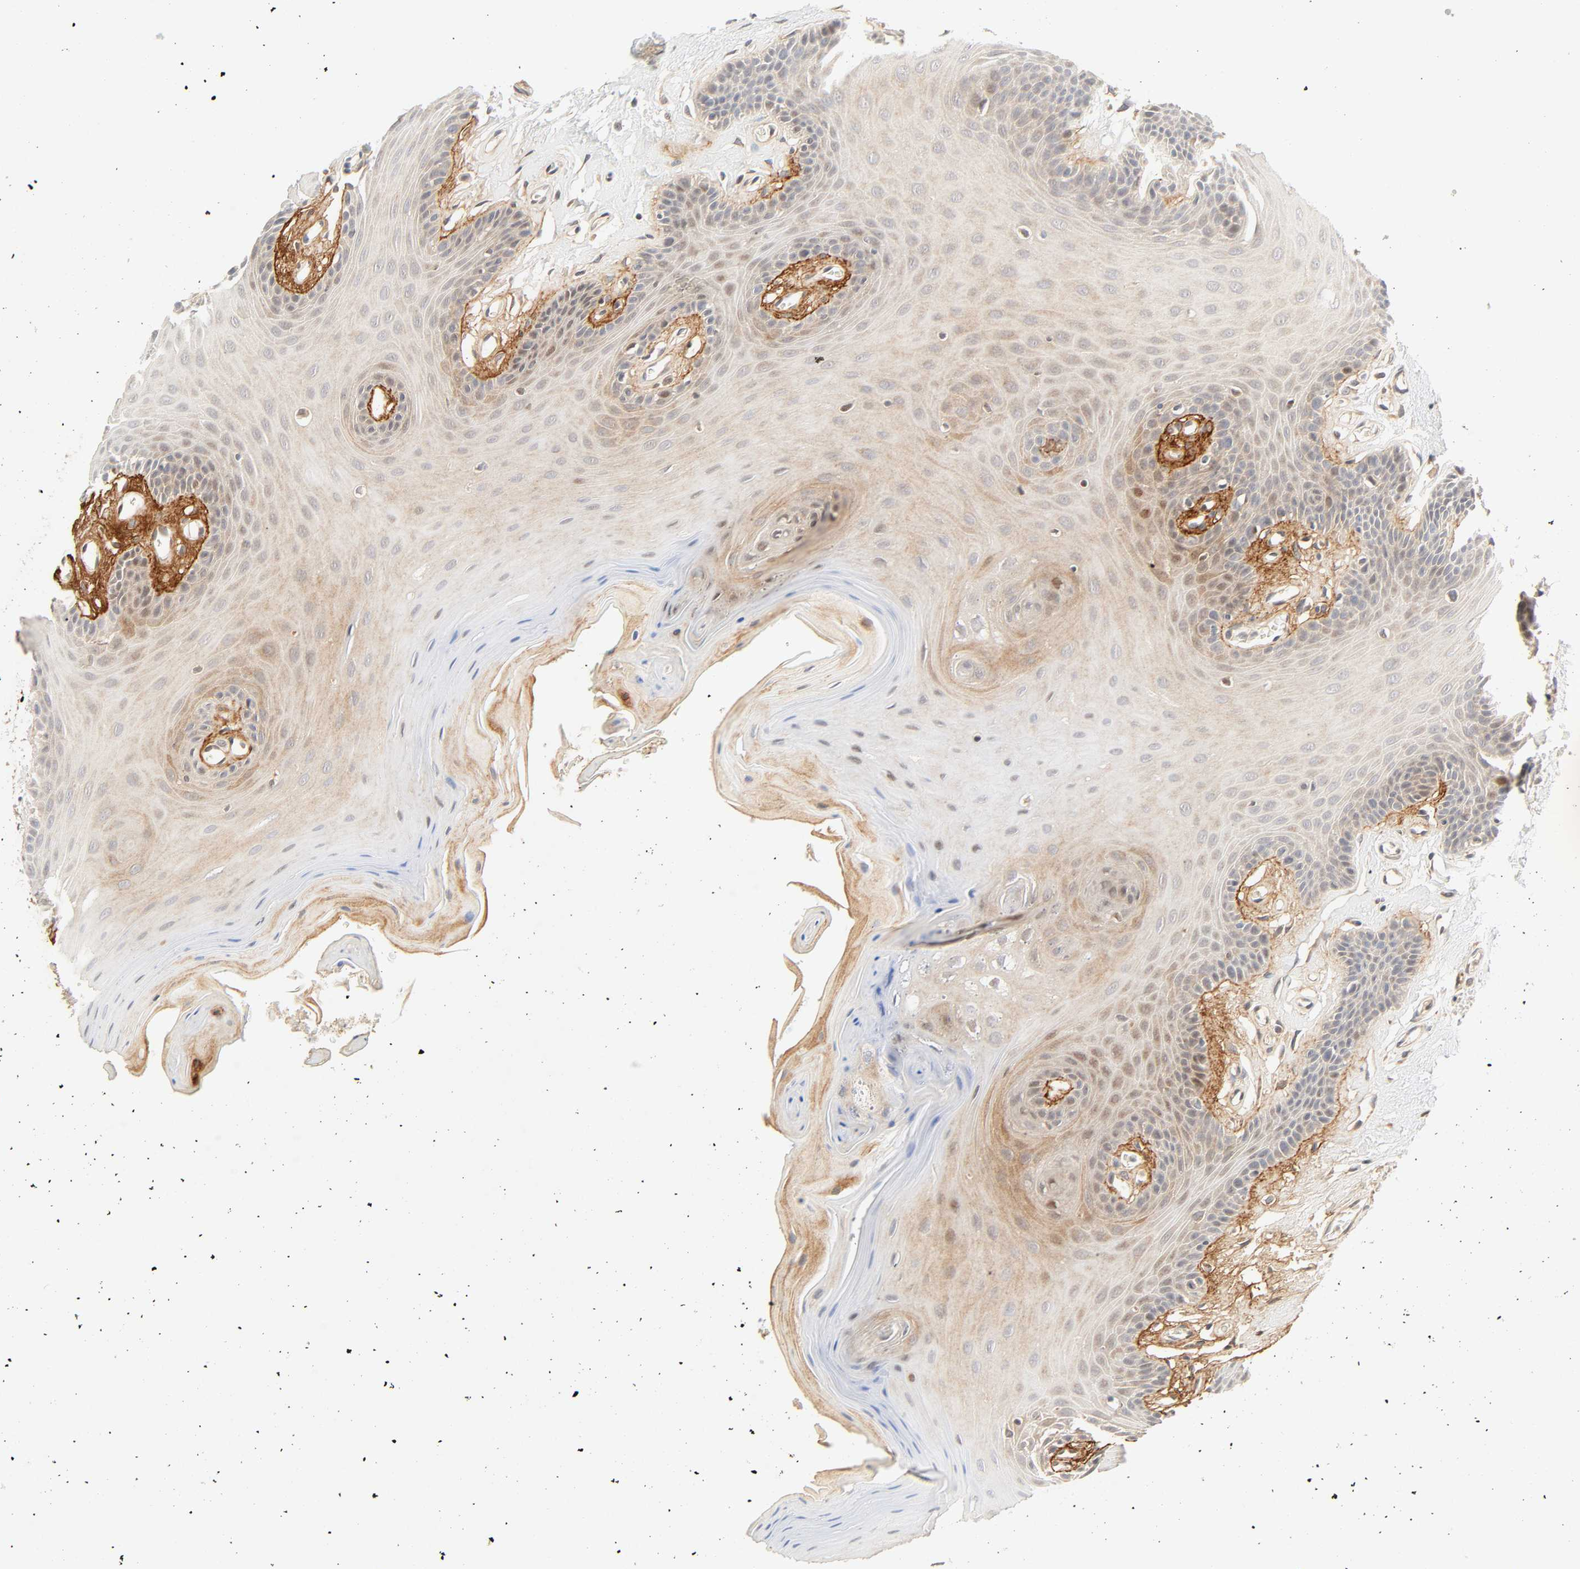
{"staining": {"intensity": "weak", "quantity": "25%-75%", "location": "cytoplasmic/membranous"}, "tissue": "oral mucosa", "cell_type": "Squamous epithelial cells", "image_type": "normal", "snomed": [{"axis": "morphology", "description": "Normal tissue, NOS"}, {"axis": "morphology", "description": "Squamous cell carcinoma, NOS"}, {"axis": "topography", "description": "Skeletal muscle"}, {"axis": "topography", "description": "Oral tissue"}, {"axis": "topography", "description": "Head-Neck"}], "caption": "Weak cytoplasmic/membranous expression for a protein is identified in approximately 25%-75% of squamous epithelial cells of normal oral mucosa using immunohistochemistry (IHC).", "gene": "CACNA1G", "patient": {"sex": "male", "age": 71}}